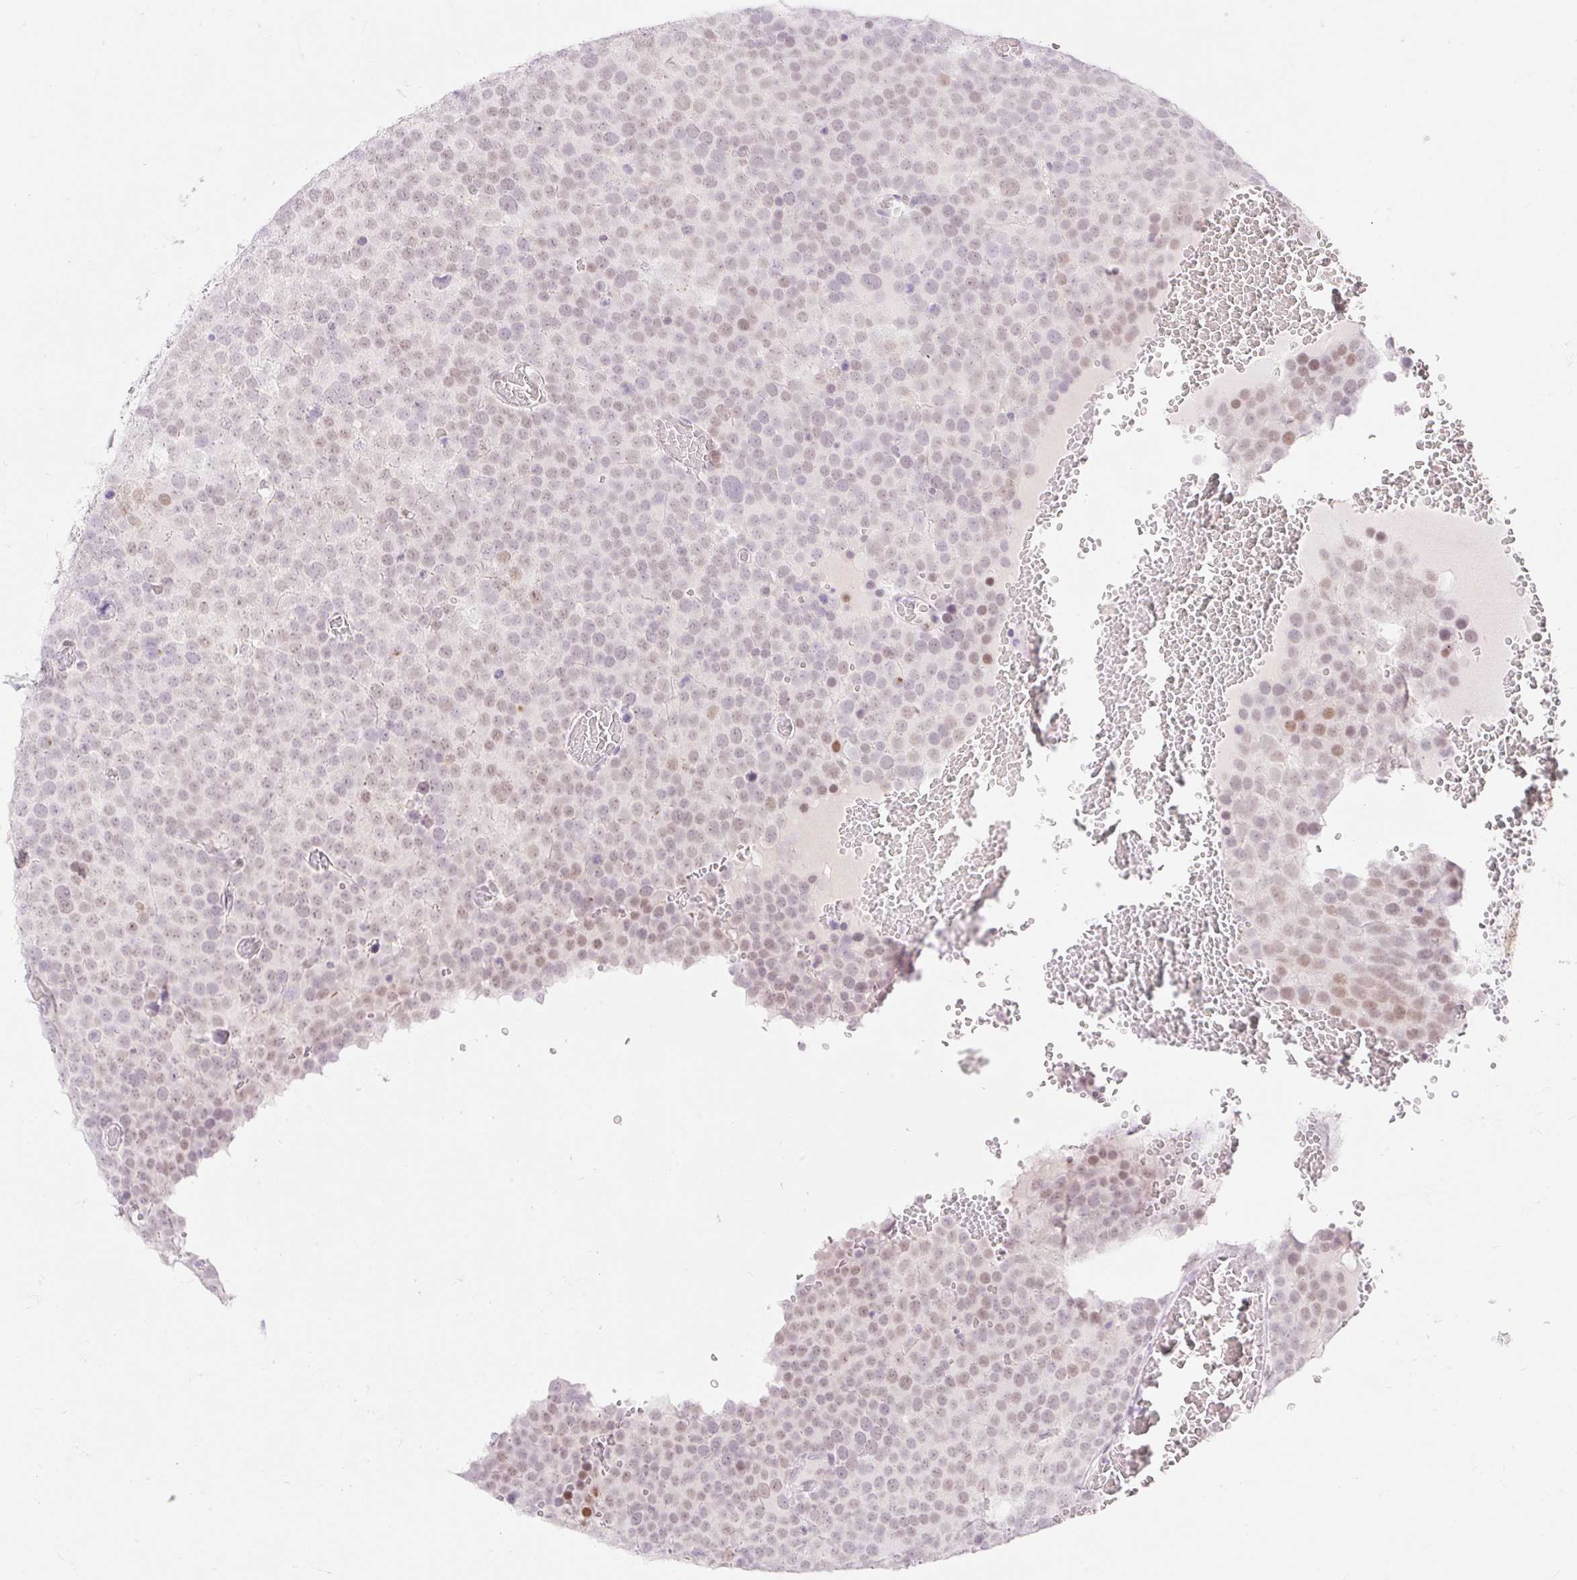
{"staining": {"intensity": "weak", "quantity": "25%-75%", "location": "nuclear"}, "tissue": "testis cancer", "cell_type": "Tumor cells", "image_type": "cancer", "snomed": [{"axis": "morphology", "description": "Seminoma, NOS"}, {"axis": "topography", "description": "Testis"}], "caption": "Protein analysis of seminoma (testis) tissue exhibits weak nuclear staining in about 25%-75% of tumor cells. (brown staining indicates protein expression, while blue staining denotes nuclei).", "gene": "H2BW1", "patient": {"sex": "male", "age": 71}}